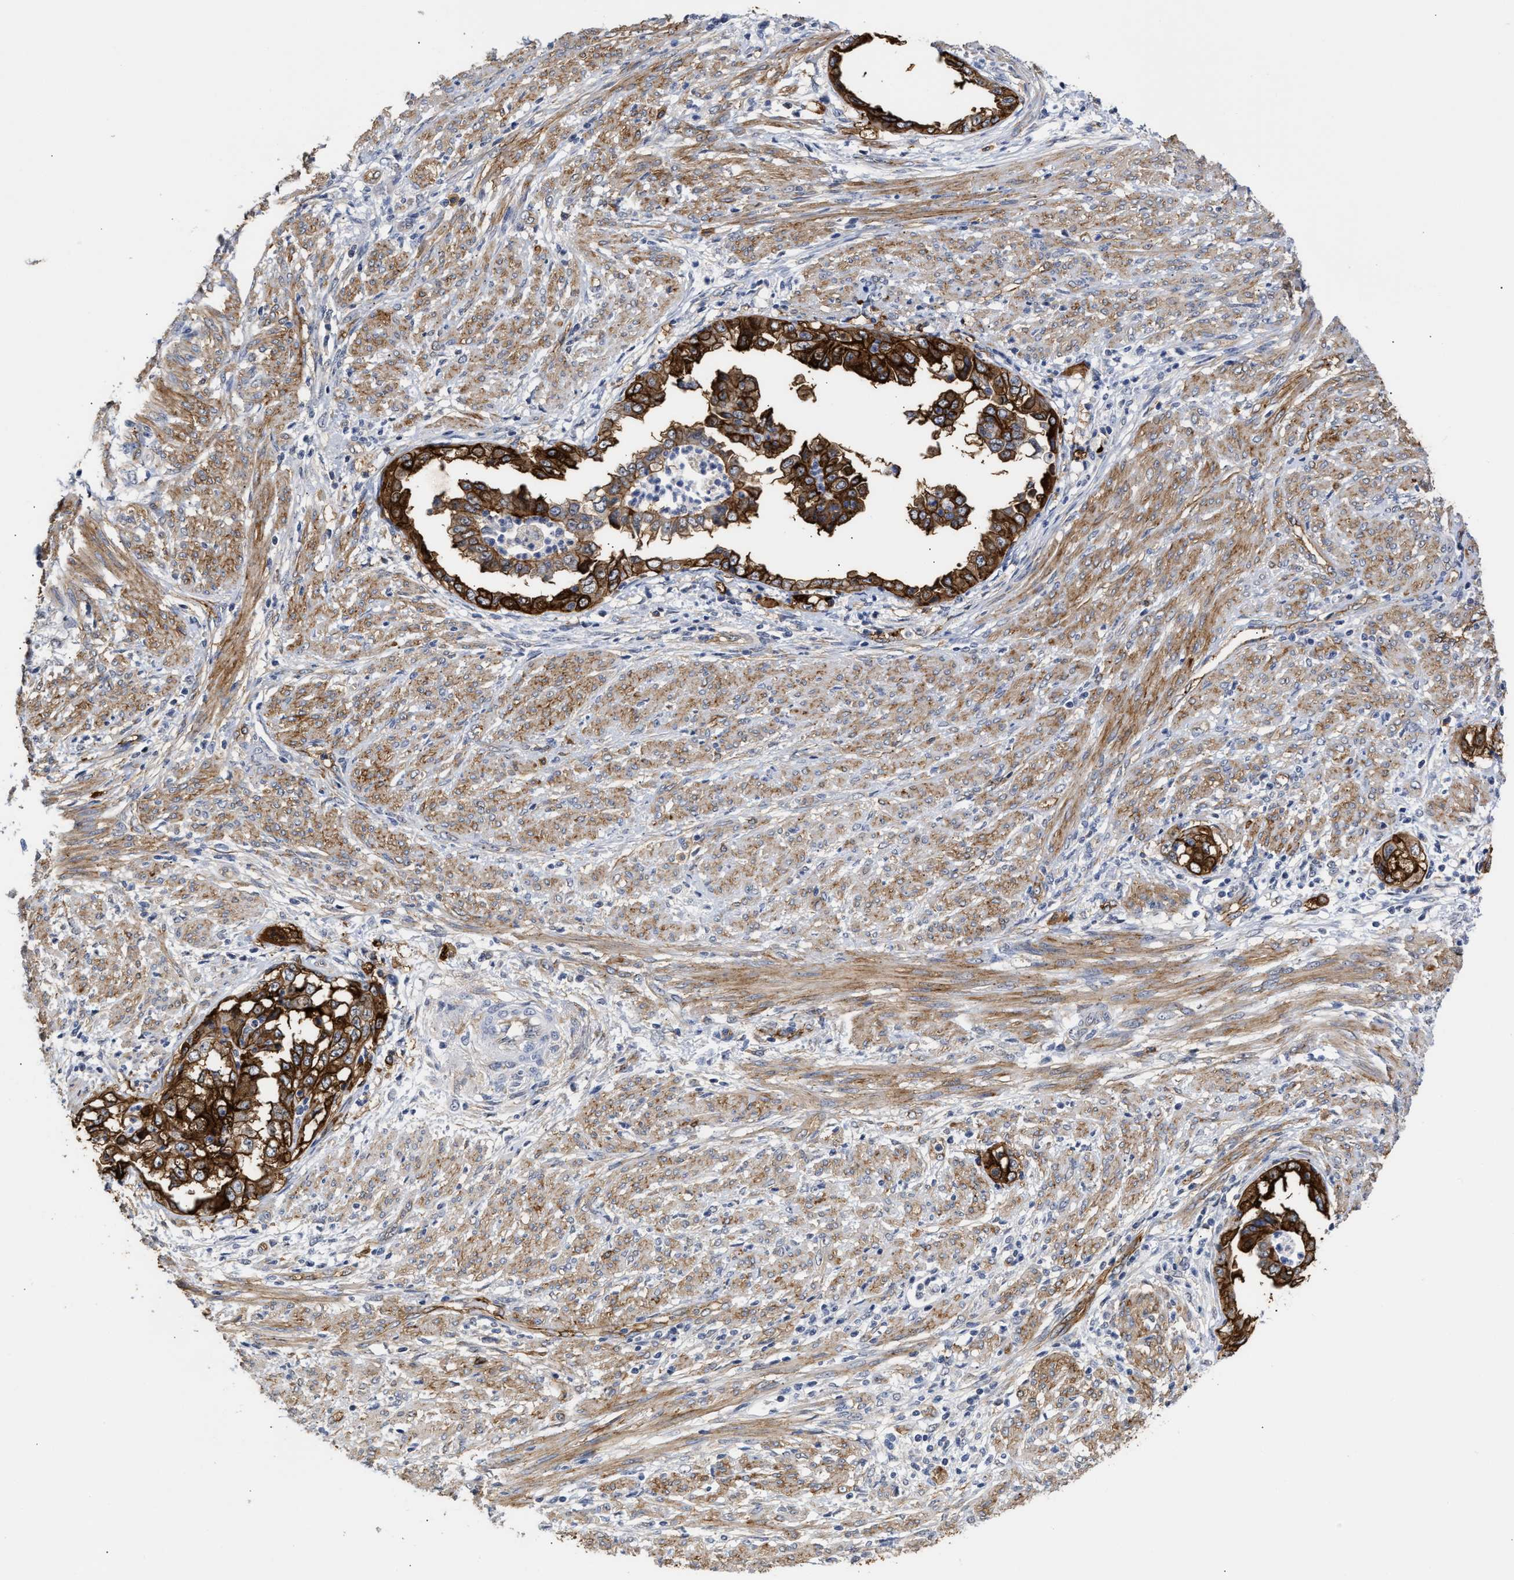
{"staining": {"intensity": "strong", "quantity": ">75%", "location": "cytoplasmic/membranous"}, "tissue": "endometrial cancer", "cell_type": "Tumor cells", "image_type": "cancer", "snomed": [{"axis": "morphology", "description": "Adenocarcinoma, NOS"}, {"axis": "topography", "description": "Endometrium"}], "caption": "Immunohistochemistry (IHC) image of neoplastic tissue: human adenocarcinoma (endometrial) stained using immunohistochemistry displays high levels of strong protein expression localized specifically in the cytoplasmic/membranous of tumor cells, appearing as a cytoplasmic/membranous brown color.", "gene": "AHNAK2", "patient": {"sex": "female", "age": 85}}